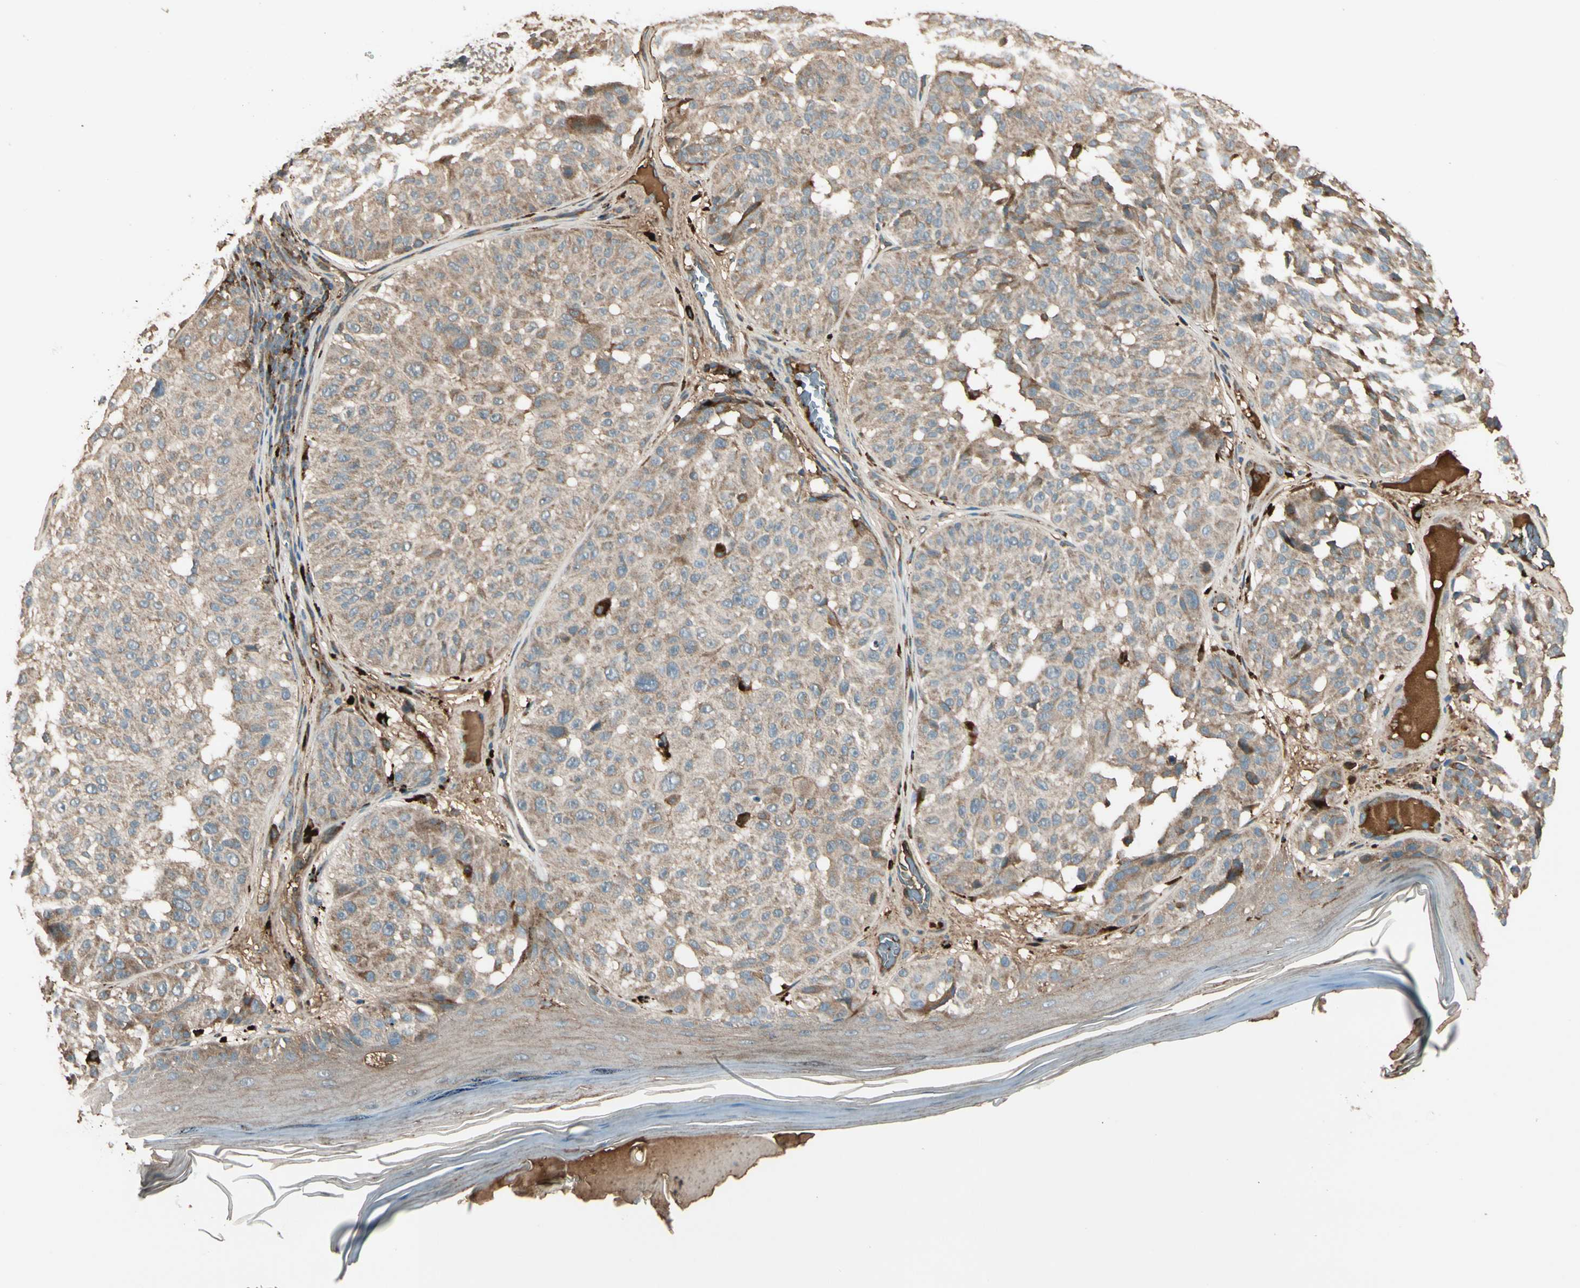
{"staining": {"intensity": "weak", "quantity": ">75%", "location": "cytoplasmic/membranous"}, "tissue": "melanoma", "cell_type": "Tumor cells", "image_type": "cancer", "snomed": [{"axis": "morphology", "description": "Malignant melanoma, NOS"}, {"axis": "topography", "description": "Skin"}], "caption": "Immunohistochemical staining of melanoma reveals low levels of weak cytoplasmic/membranous staining in about >75% of tumor cells.", "gene": "STX11", "patient": {"sex": "female", "age": 46}}